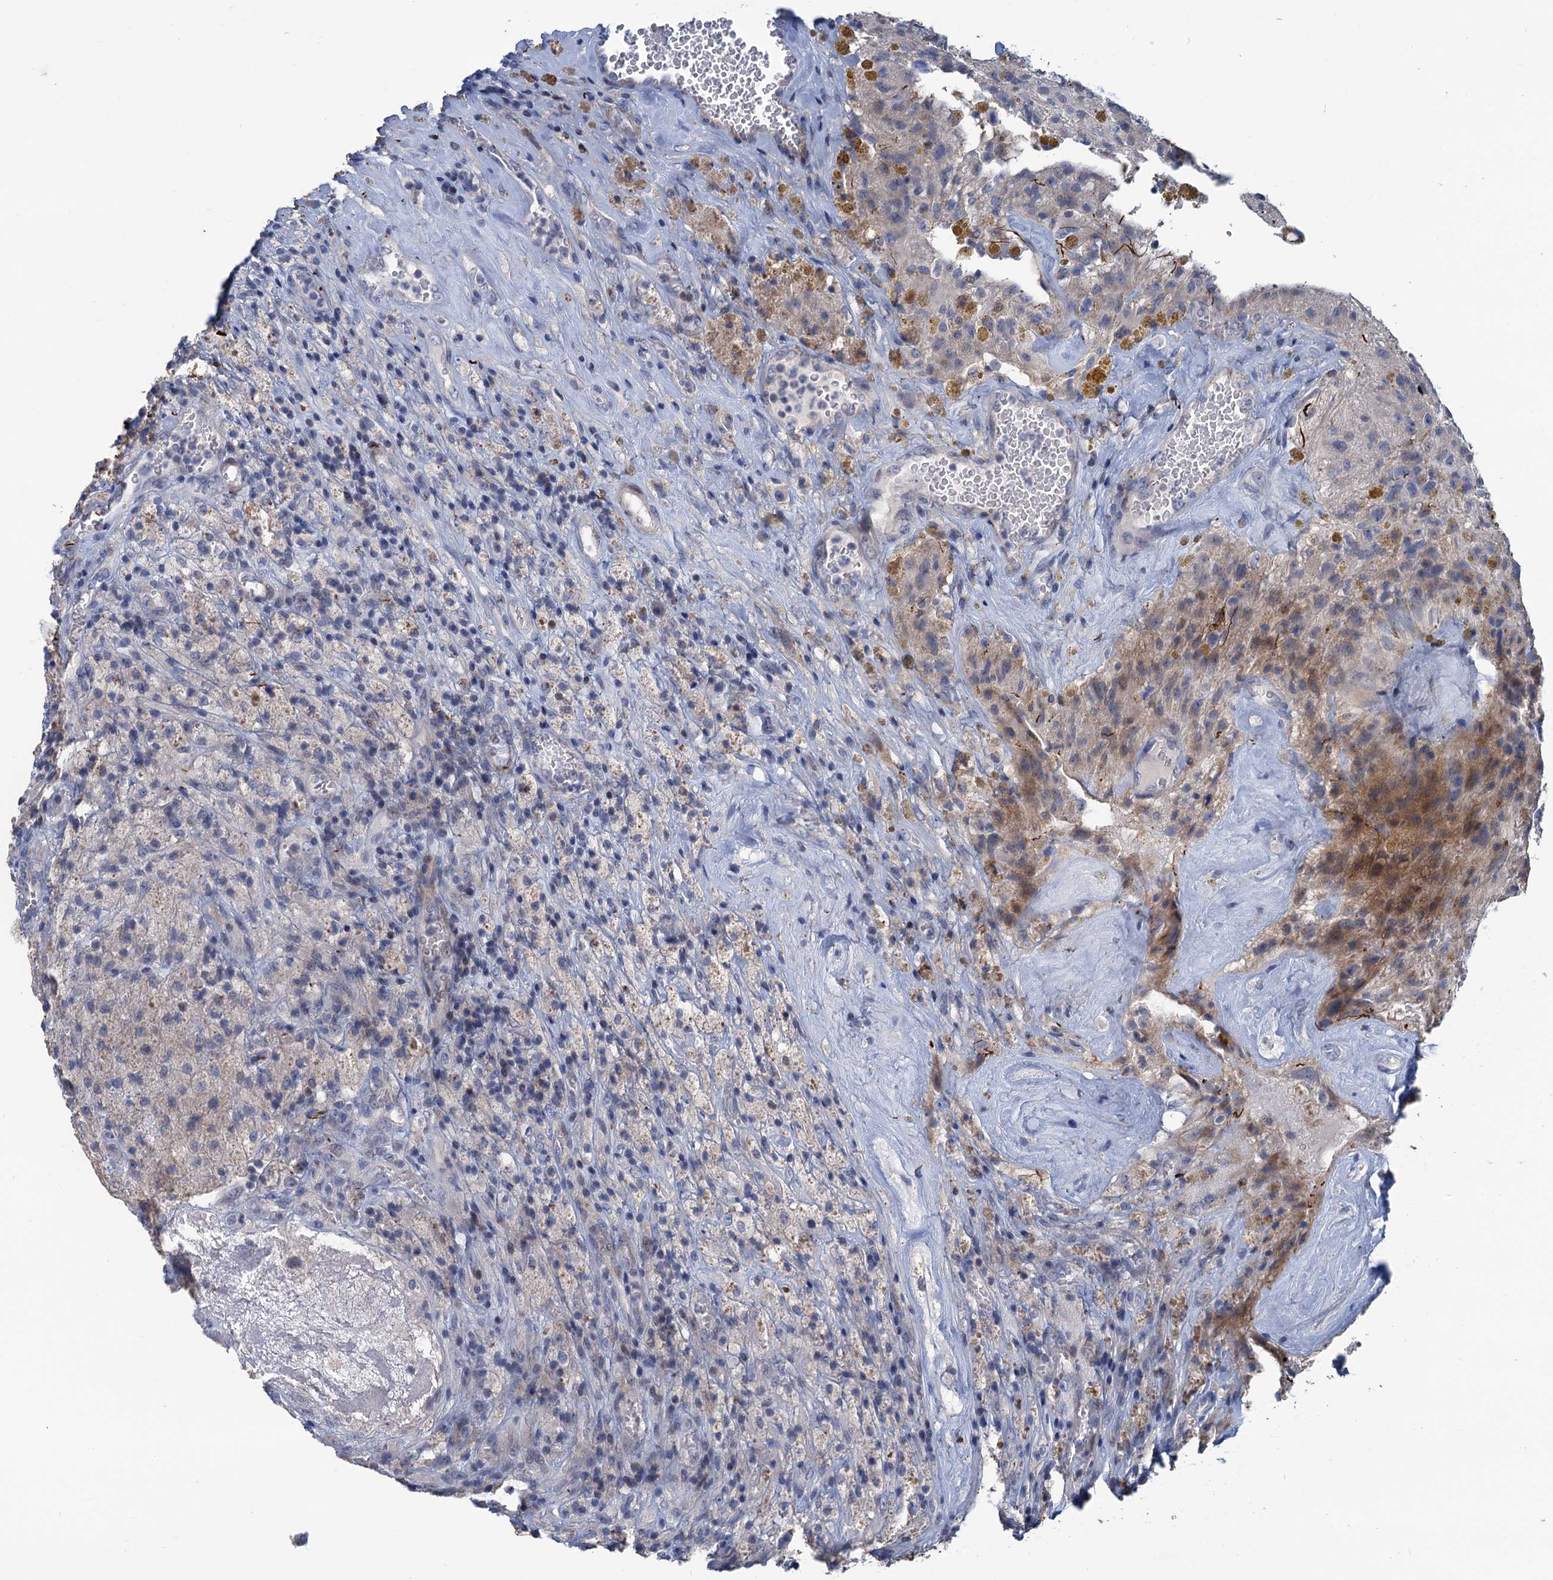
{"staining": {"intensity": "weak", "quantity": "<25%", "location": "cytoplasmic/membranous"}, "tissue": "glioma", "cell_type": "Tumor cells", "image_type": "cancer", "snomed": [{"axis": "morphology", "description": "Glioma, malignant, High grade"}, {"axis": "topography", "description": "Brain"}], "caption": "Immunohistochemistry of human malignant glioma (high-grade) exhibits no positivity in tumor cells.", "gene": "ESYT3", "patient": {"sex": "male", "age": 69}}